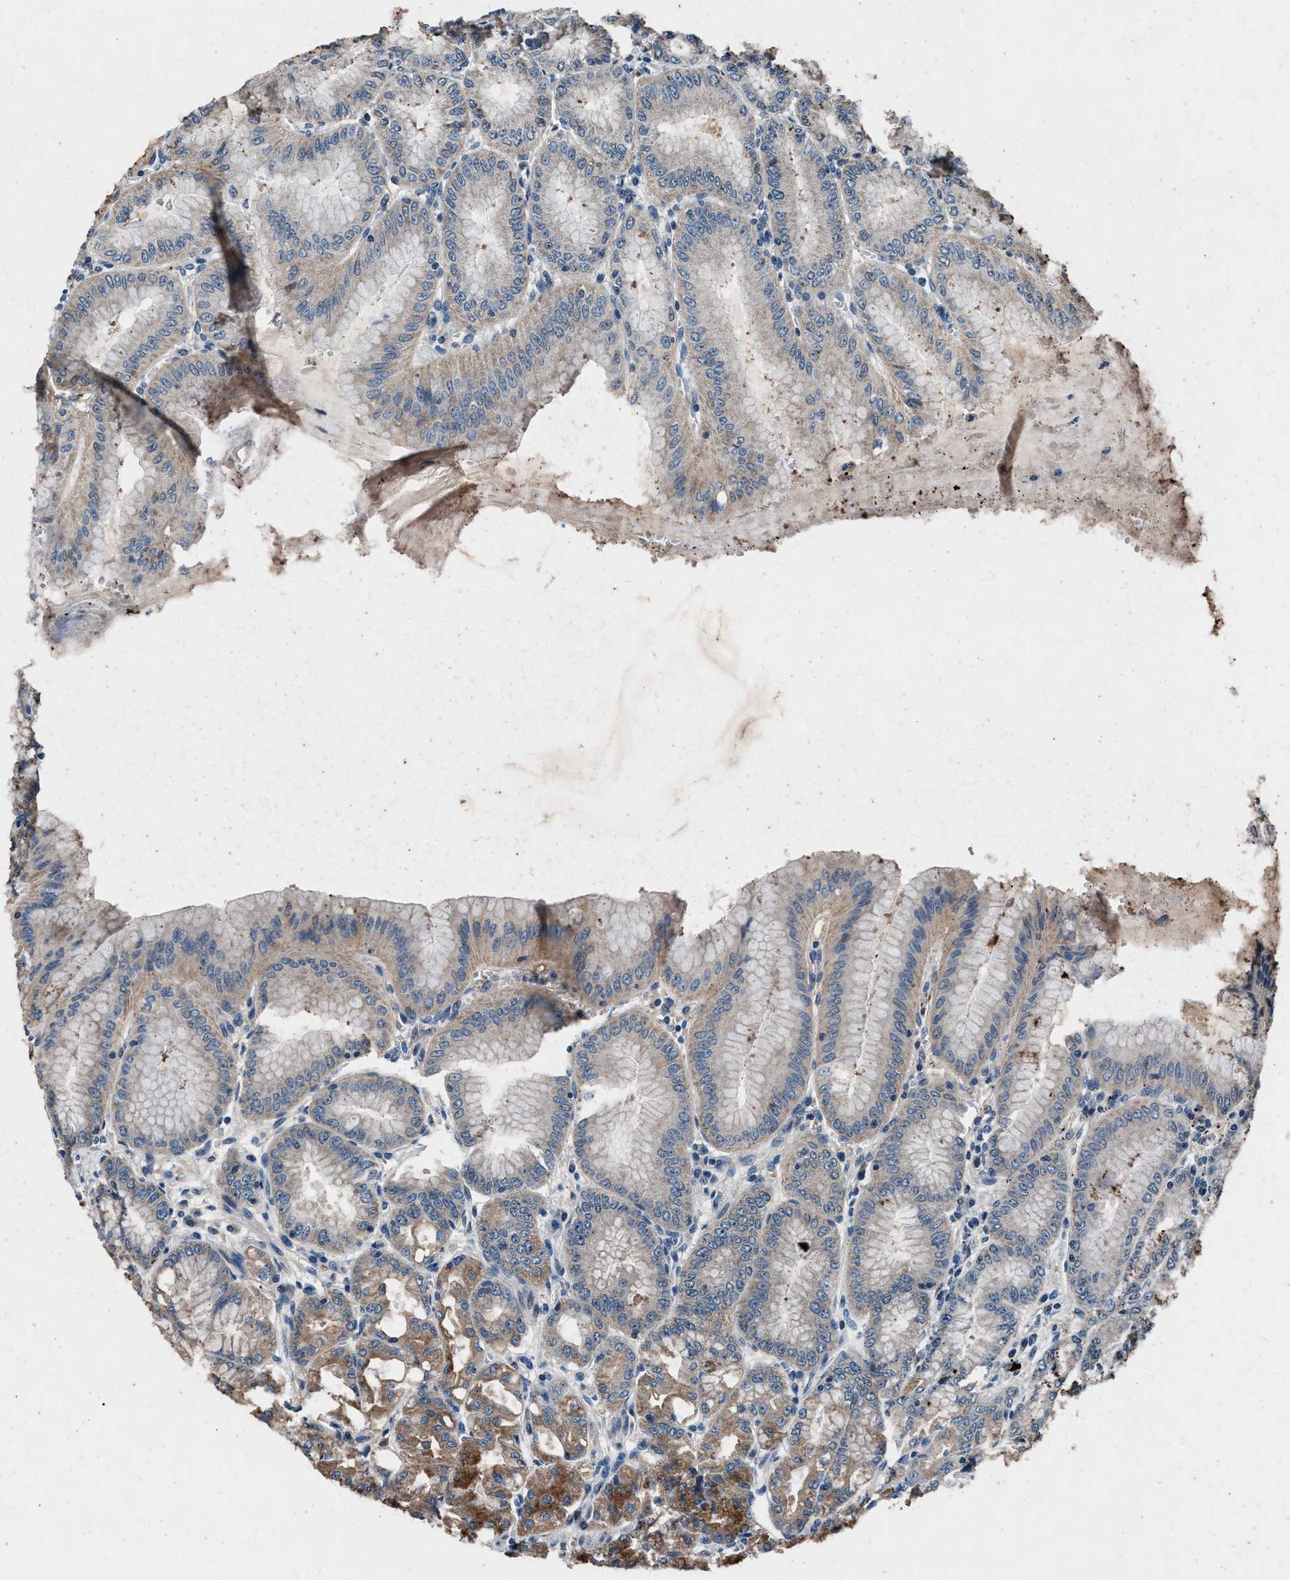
{"staining": {"intensity": "moderate", "quantity": ">75%", "location": "cytoplasmic/membranous"}, "tissue": "stomach", "cell_type": "Glandular cells", "image_type": "normal", "snomed": [{"axis": "morphology", "description": "Normal tissue, NOS"}, {"axis": "topography", "description": "Stomach, lower"}], "caption": "Immunohistochemistry of normal stomach reveals medium levels of moderate cytoplasmic/membranous positivity in about >75% of glandular cells. (DAB (3,3'-diaminobenzidine) IHC, brown staining for protein, blue staining for nuclei).", "gene": "DENND6B", "patient": {"sex": "male", "age": 71}}